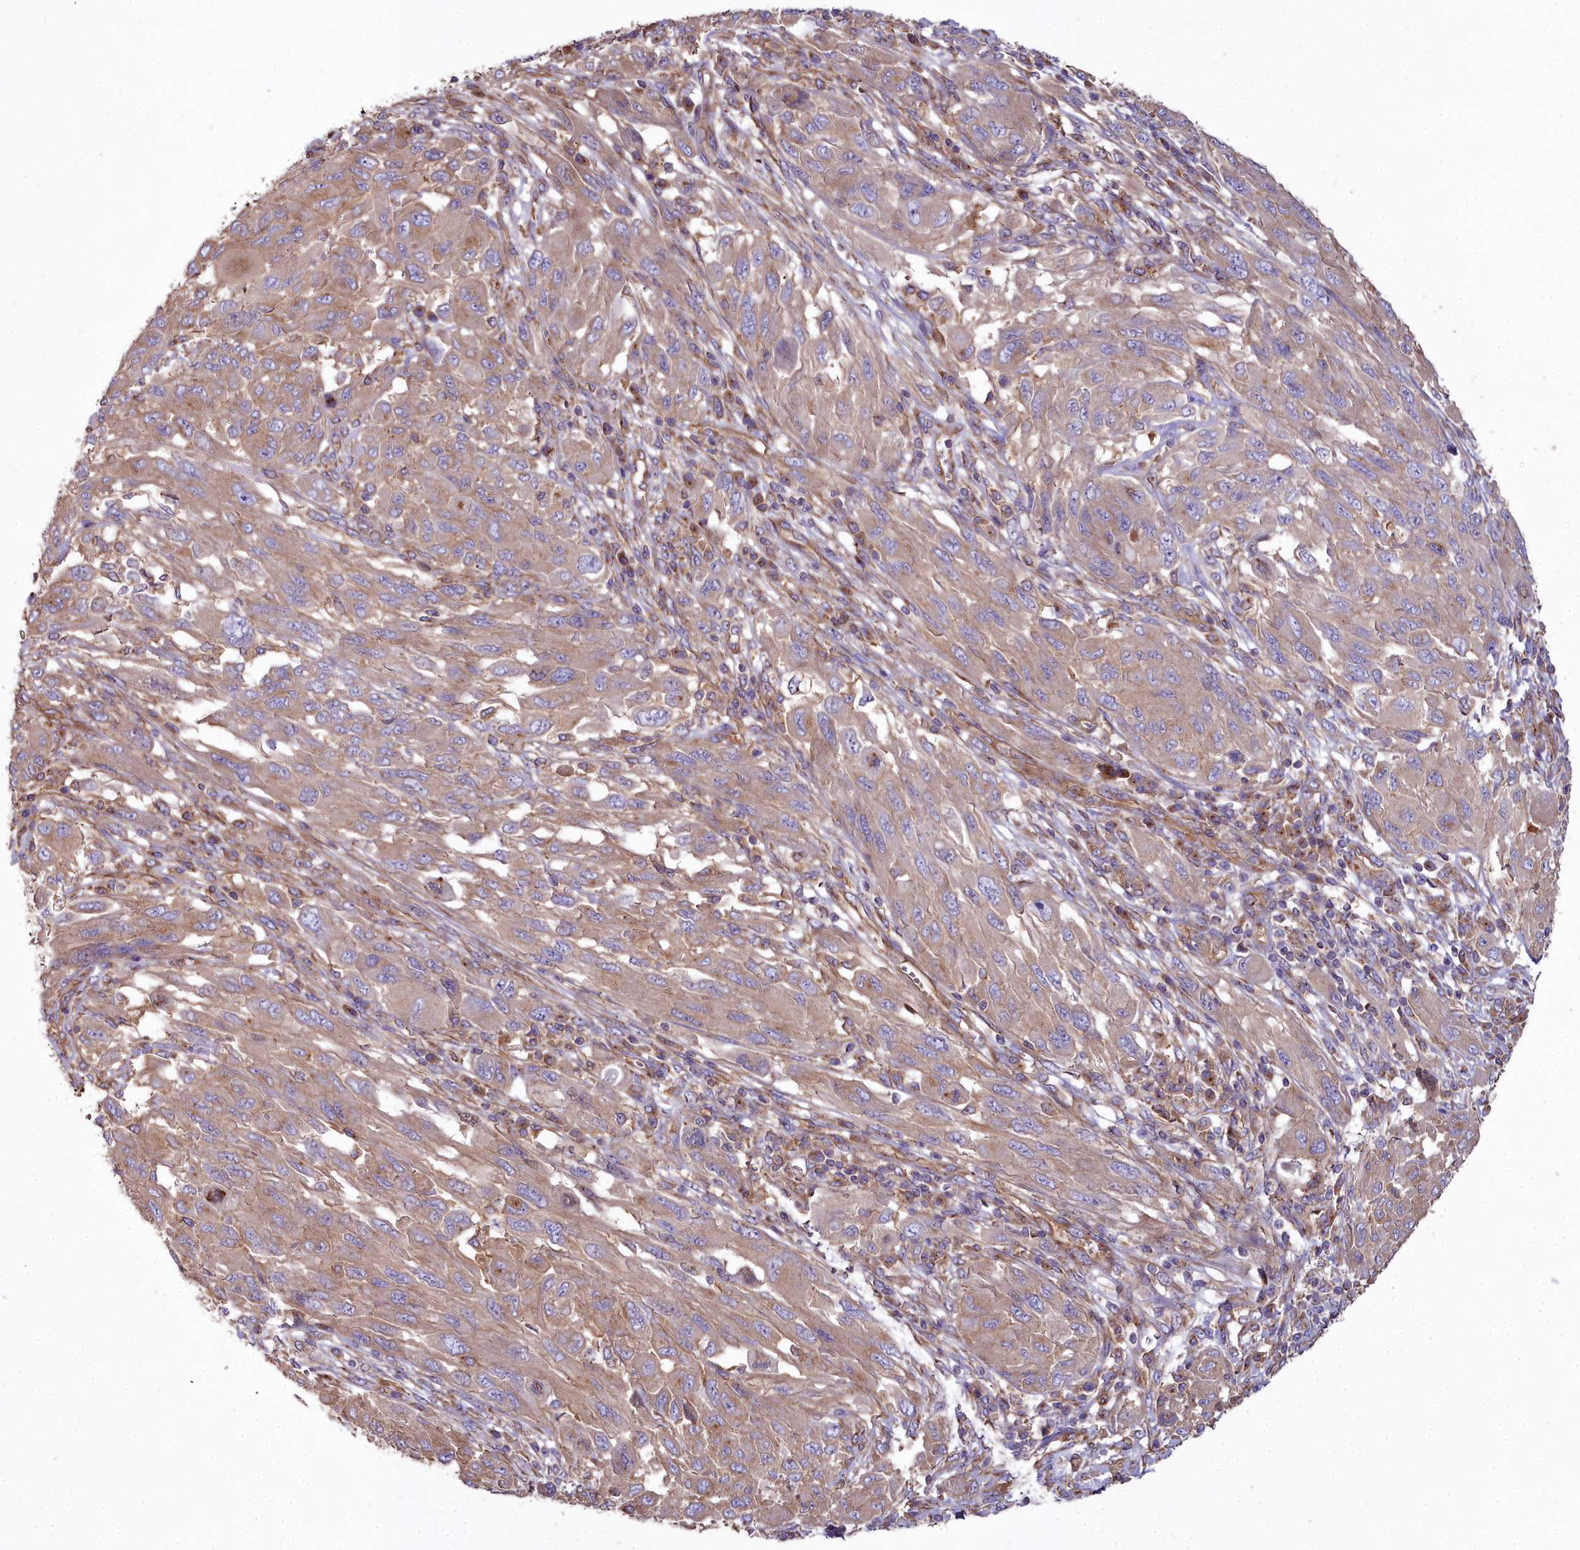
{"staining": {"intensity": "weak", "quantity": "25%-75%", "location": "cytoplasmic/membranous"}, "tissue": "melanoma", "cell_type": "Tumor cells", "image_type": "cancer", "snomed": [{"axis": "morphology", "description": "Malignant melanoma, NOS"}, {"axis": "topography", "description": "Skin"}], "caption": "This is a photomicrograph of immunohistochemistry (IHC) staining of melanoma, which shows weak staining in the cytoplasmic/membranous of tumor cells.", "gene": "DCTN3", "patient": {"sex": "female", "age": 91}}